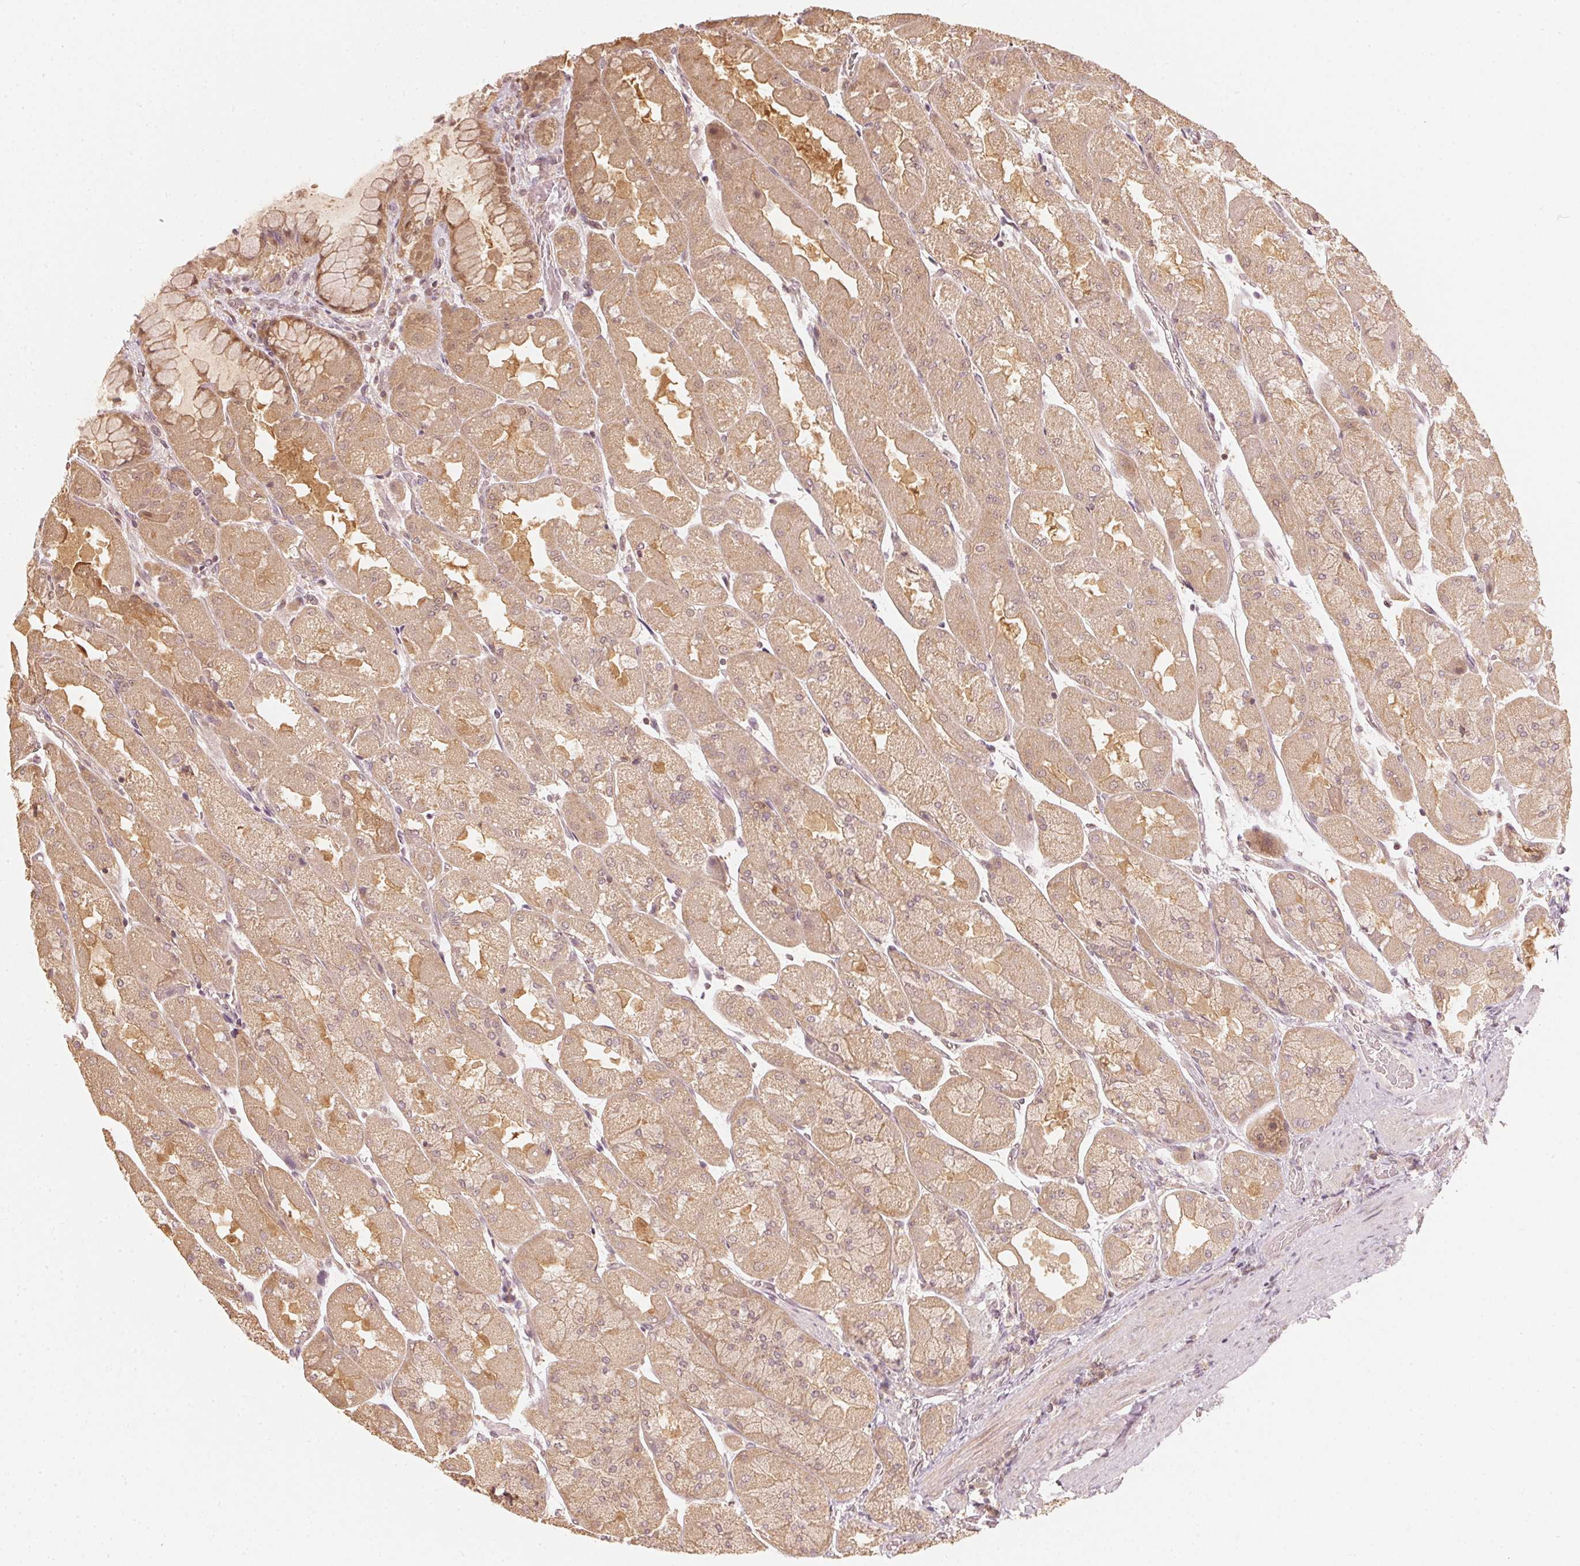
{"staining": {"intensity": "moderate", "quantity": ">75%", "location": "cytoplasmic/membranous,nuclear"}, "tissue": "stomach", "cell_type": "Glandular cells", "image_type": "normal", "snomed": [{"axis": "morphology", "description": "Normal tissue, NOS"}, {"axis": "topography", "description": "Stomach"}], "caption": "Protein staining of benign stomach demonstrates moderate cytoplasmic/membranous,nuclear positivity in about >75% of glandular cells.", "gene": "UBE2L3", "patient": {"sex": "female", "age": 61}}